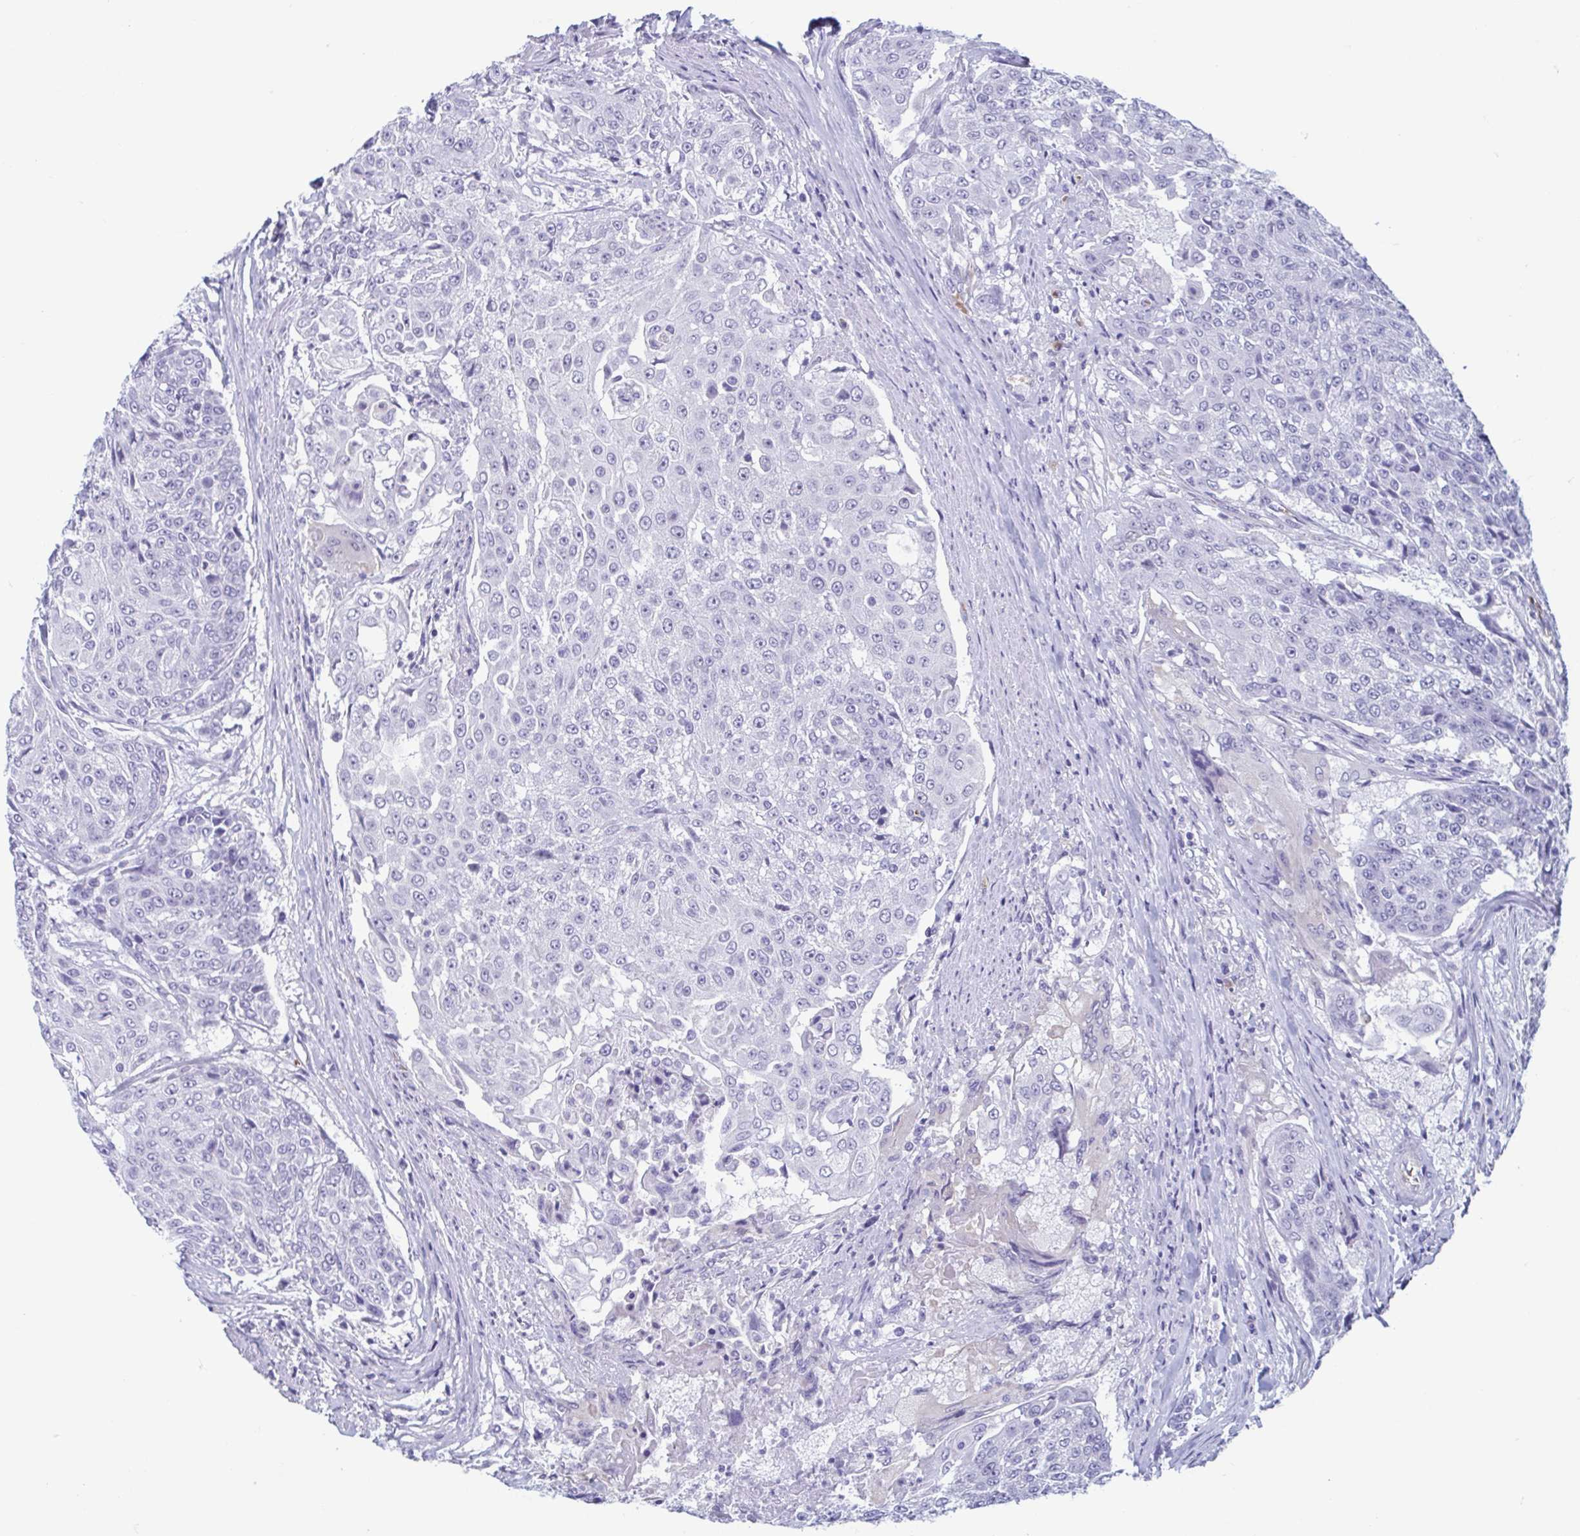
{"staining": {"intensity": "negative", "quantity": "none", "location": "none"}, "tissue": "urothelial cancer", "cell_type": "Tumor cells", "image_type": "cancer", "snomed": [{"axis": "morphology", "description": "Urothelial carcinoma, High grade"}, {"axis": "topography", "description": "Urinary bladder"}], "caption": "Tumor cells show no significant protein expression in urothelial cancer.", "gene": "MORC4", "patient": {"sex": "female", "age": 63}}